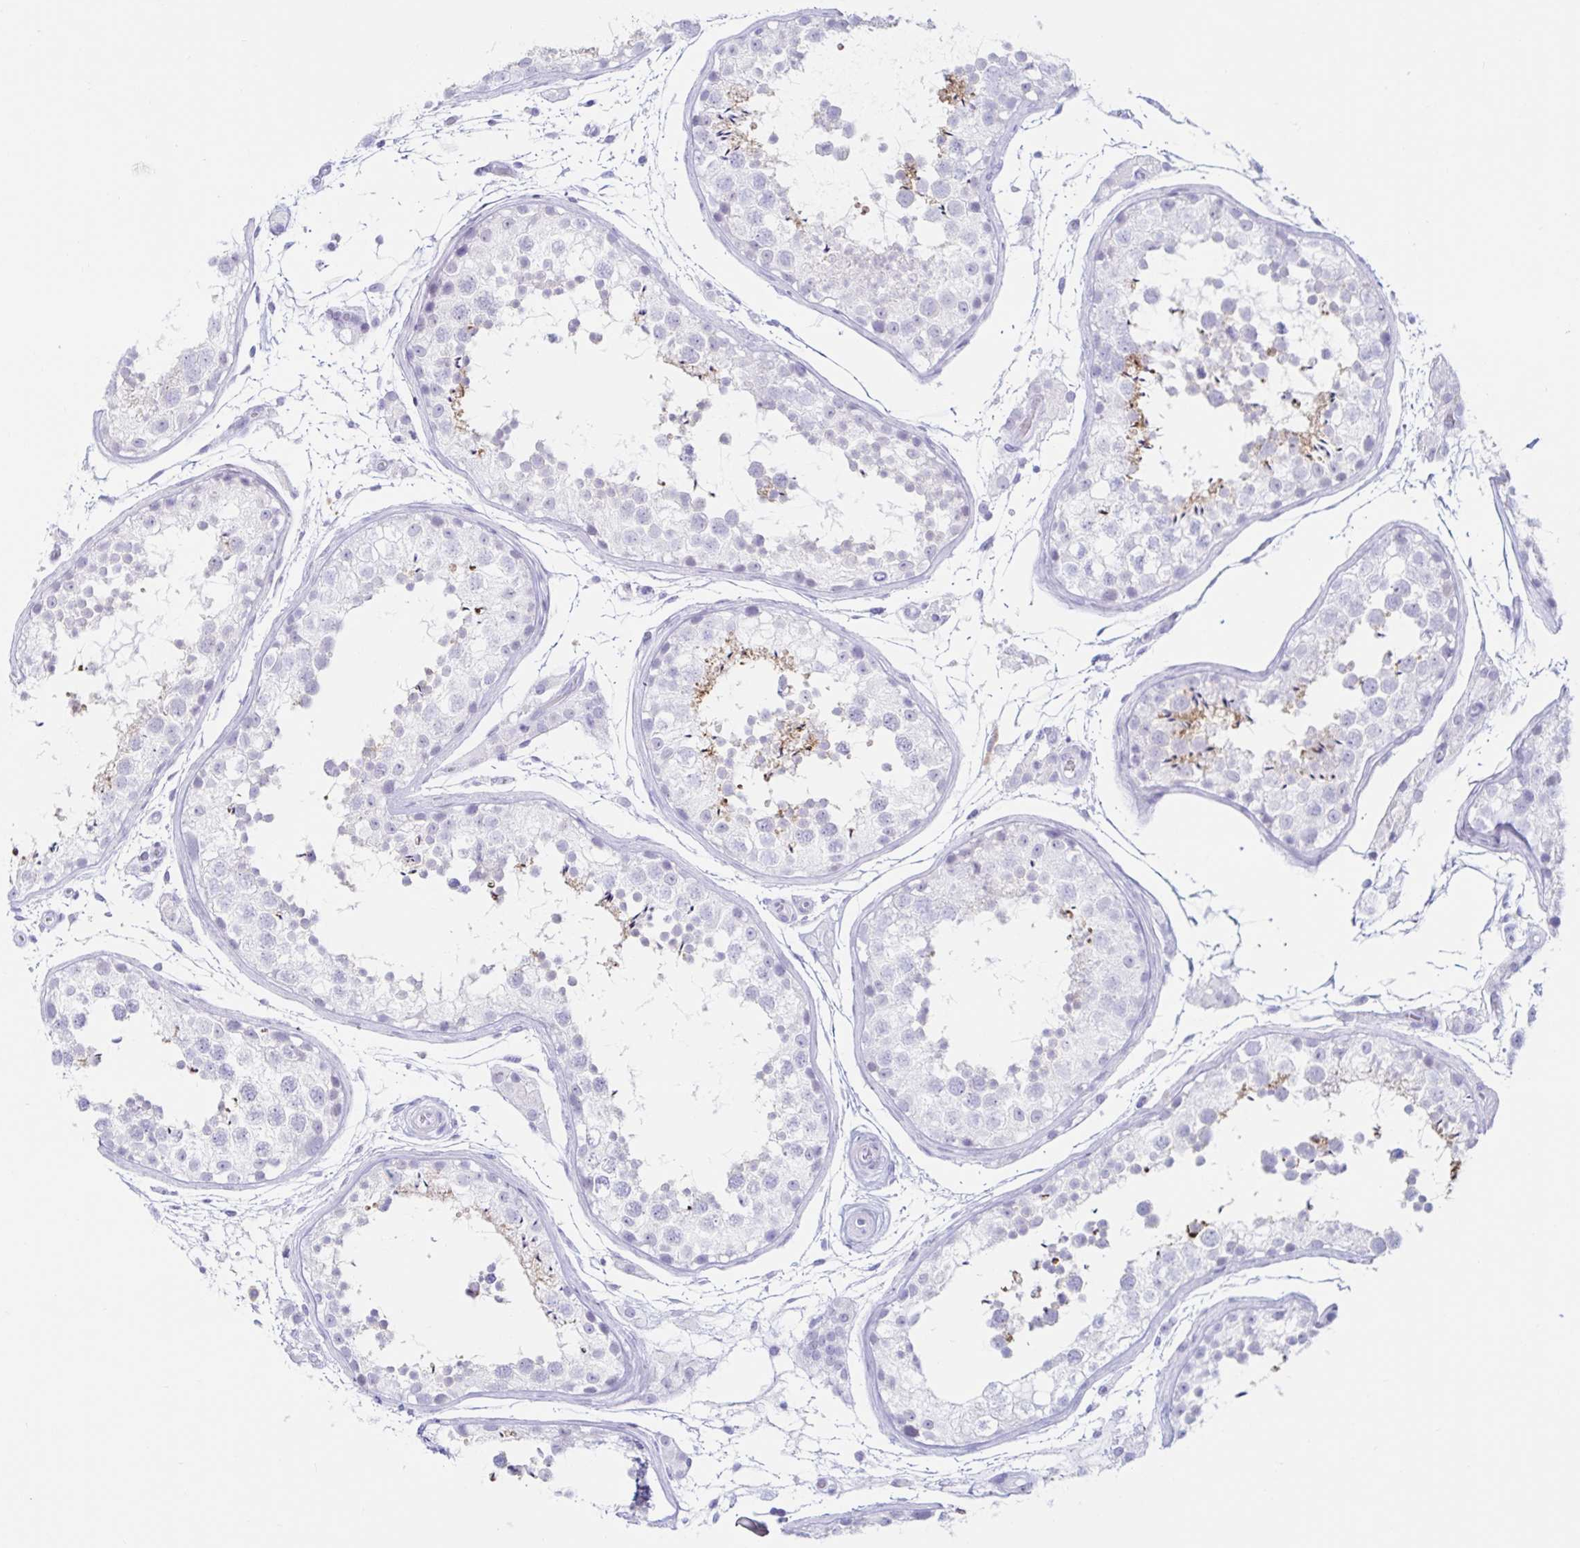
{"staining": {"intensity": "negative", "quantity": "none", "location": "none"}, "tissue": "testis", "cell_type": "Cells in seminiferous ducts", "image_type": "normal", "snomed": [{"axis": "morphology", "description": "Normal tissue, NOS"}, {"axis": "topography", "description": "Testis"}], "caption": "IHC histopathology image of normal testis: human testis stained with DAB (3,3'-diaminobenzidine) shows no significant protein expression in cells in seminiferous ducts.", "gene": "BEST1", "patient": {"sex": "male", "age": 29}}